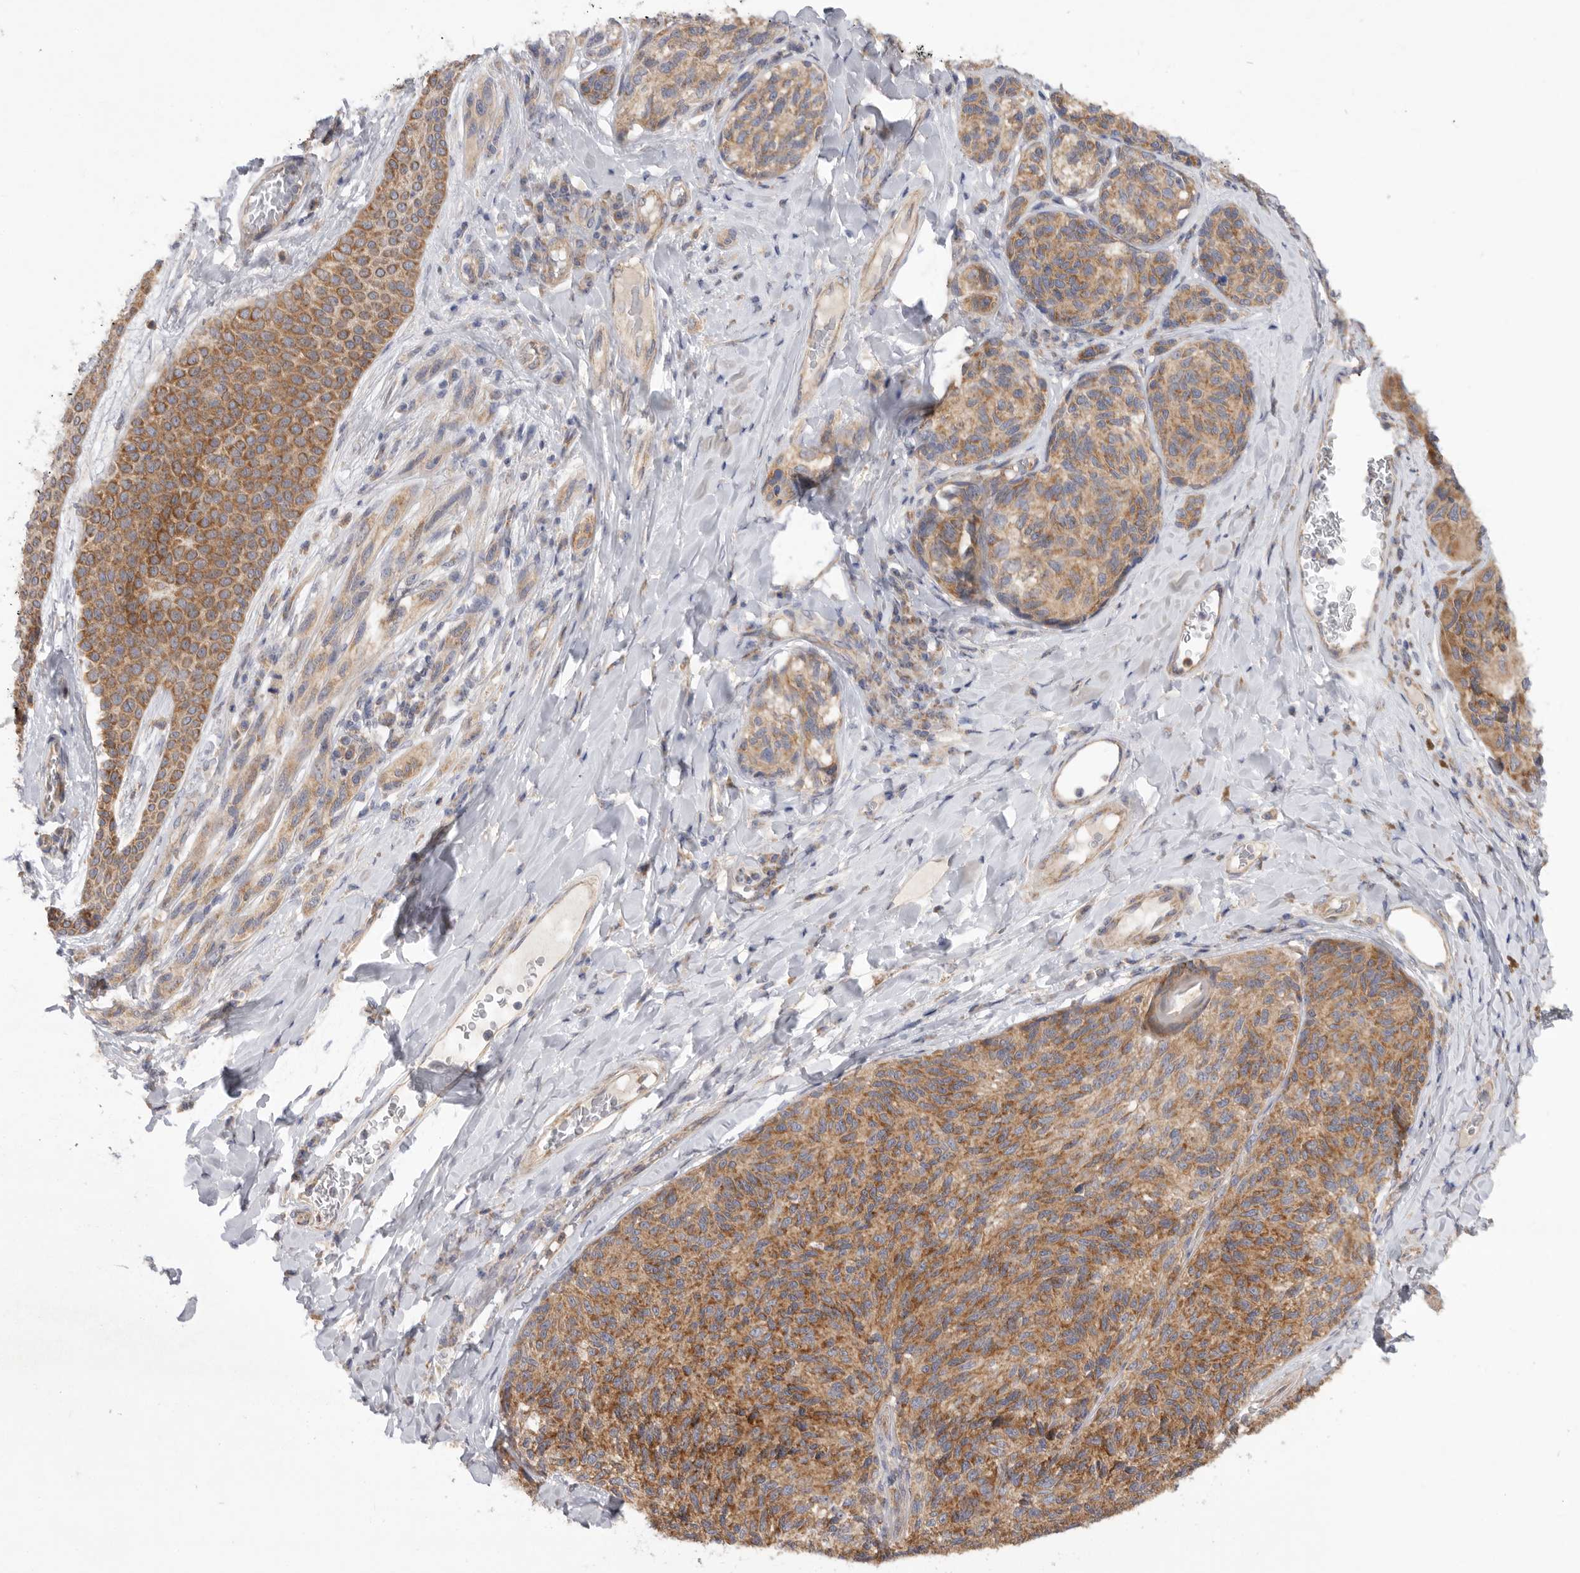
{"staining": {"intensity": "moderate", "quantity": ">75%", "location": "cytoplasmic/membranous"}, "tissue": "melanoma", "cell_type": "Tumor cells", "image_type": "cancer", "snomed": [{"axis": "morphology", "description": "Malignant melanoma, NOS"}, {"axis": "topography", "description": "Skin"}], "caption": "IHC (DAB (3,3'-diaminobenzidine)) staining of malignant melanoma shows moderate cytoplasmic/membranous protein positivity in approximately >75% of tumor cells.", "gene": "MTFR1L", "patient": {"sex": "female", "age": 73}}